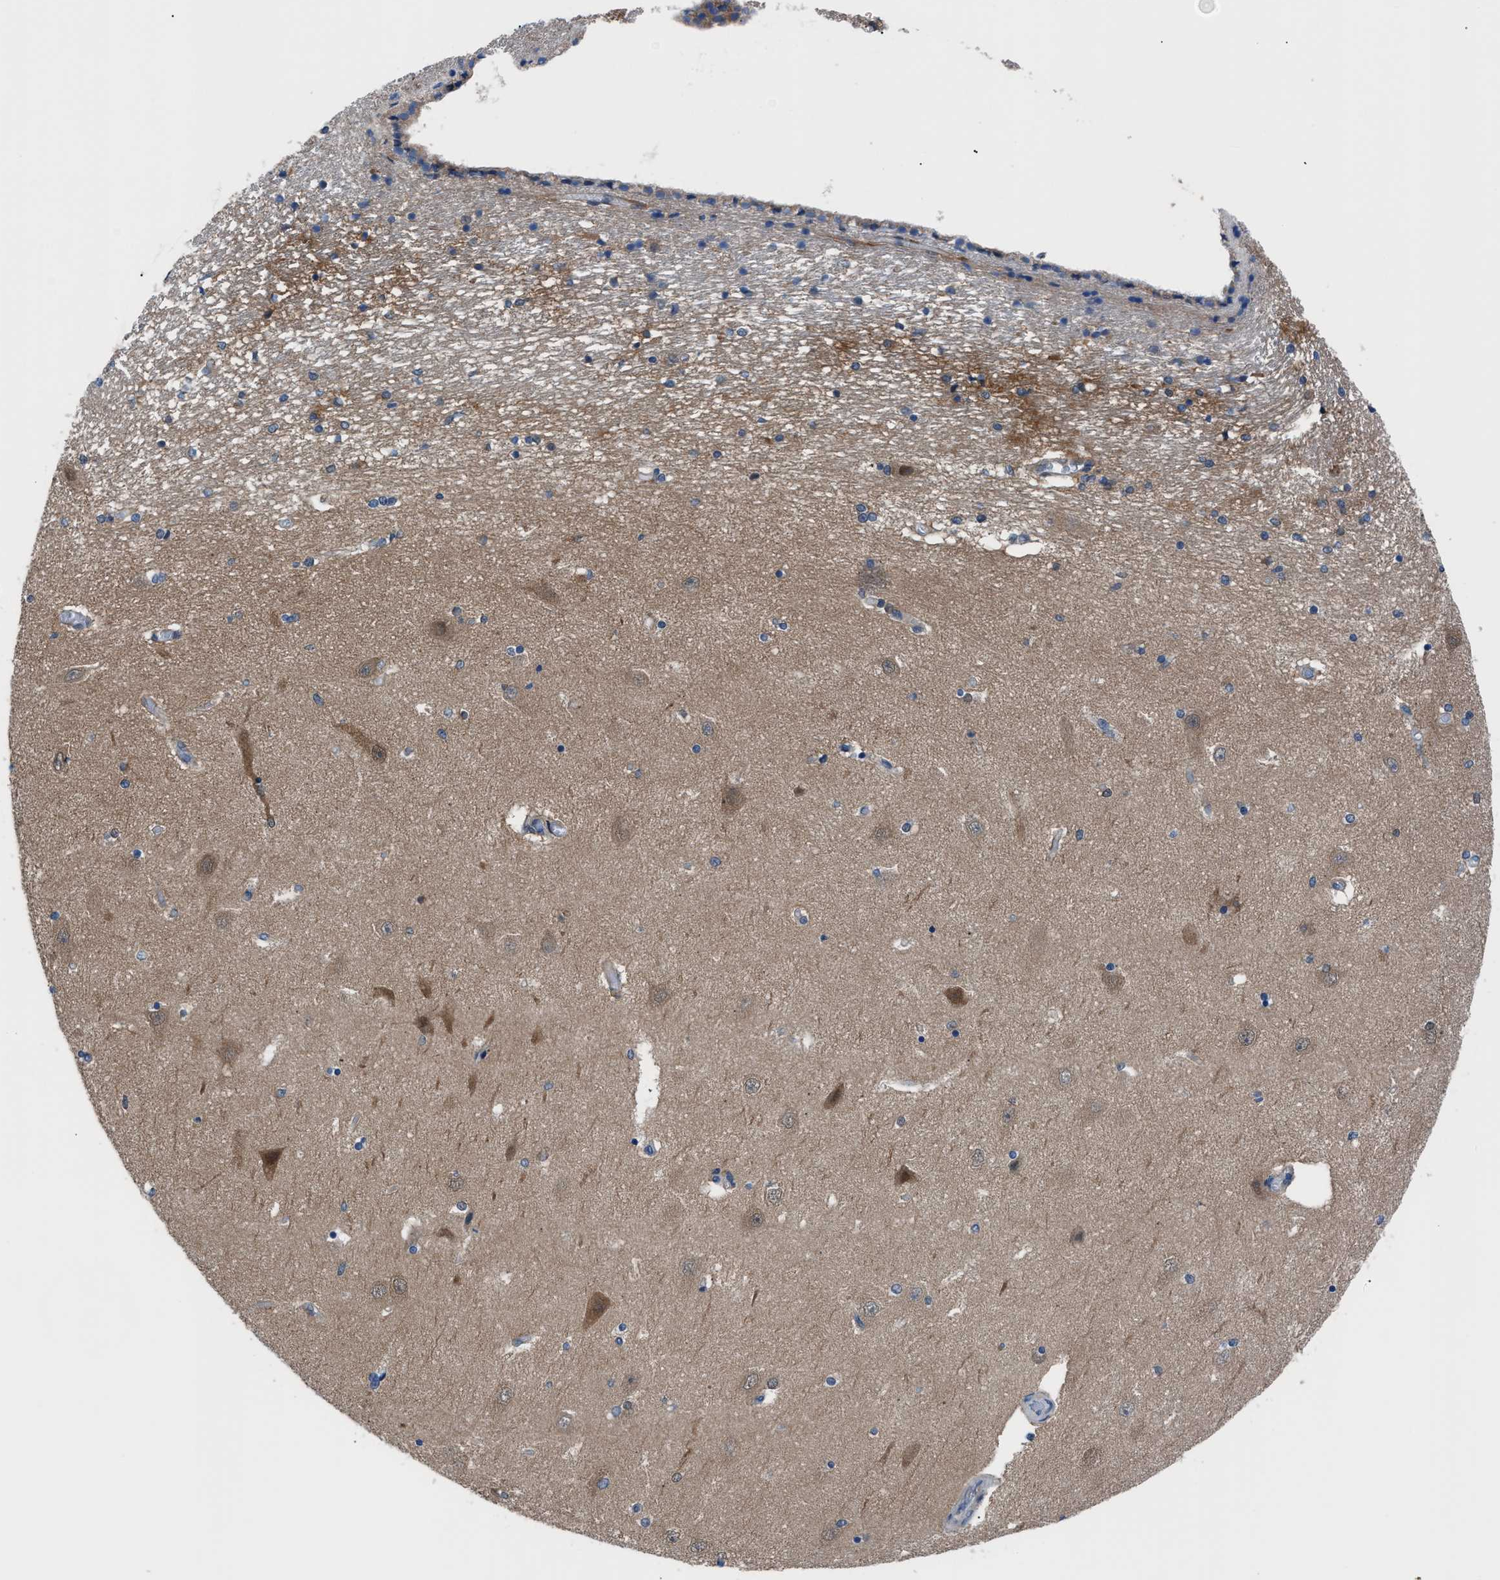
{"staining": {"intensity": "negative", "quantity": "none", "location": "none"}, "tissue": "hippocampus", "cell_type": "Glial cells", "image_type": "normal", "snomed": [{"axis": "morphology", "description": "Normal tissue, NOS"}, {"axis": "topography", "description": "Hippocampus"}], "caption": "This histopathology image is of normal hippocampus stained with IHC to label a protein in brown with the nuclei are counter-stained blue. There is no expression in glial cells. (Brightfield microscopy of DAB (3,3'-diaminobenzidine) IHC at high magnification).", "gene": "TMEM45B", "patient": {"sex": "female", "age": 54}}